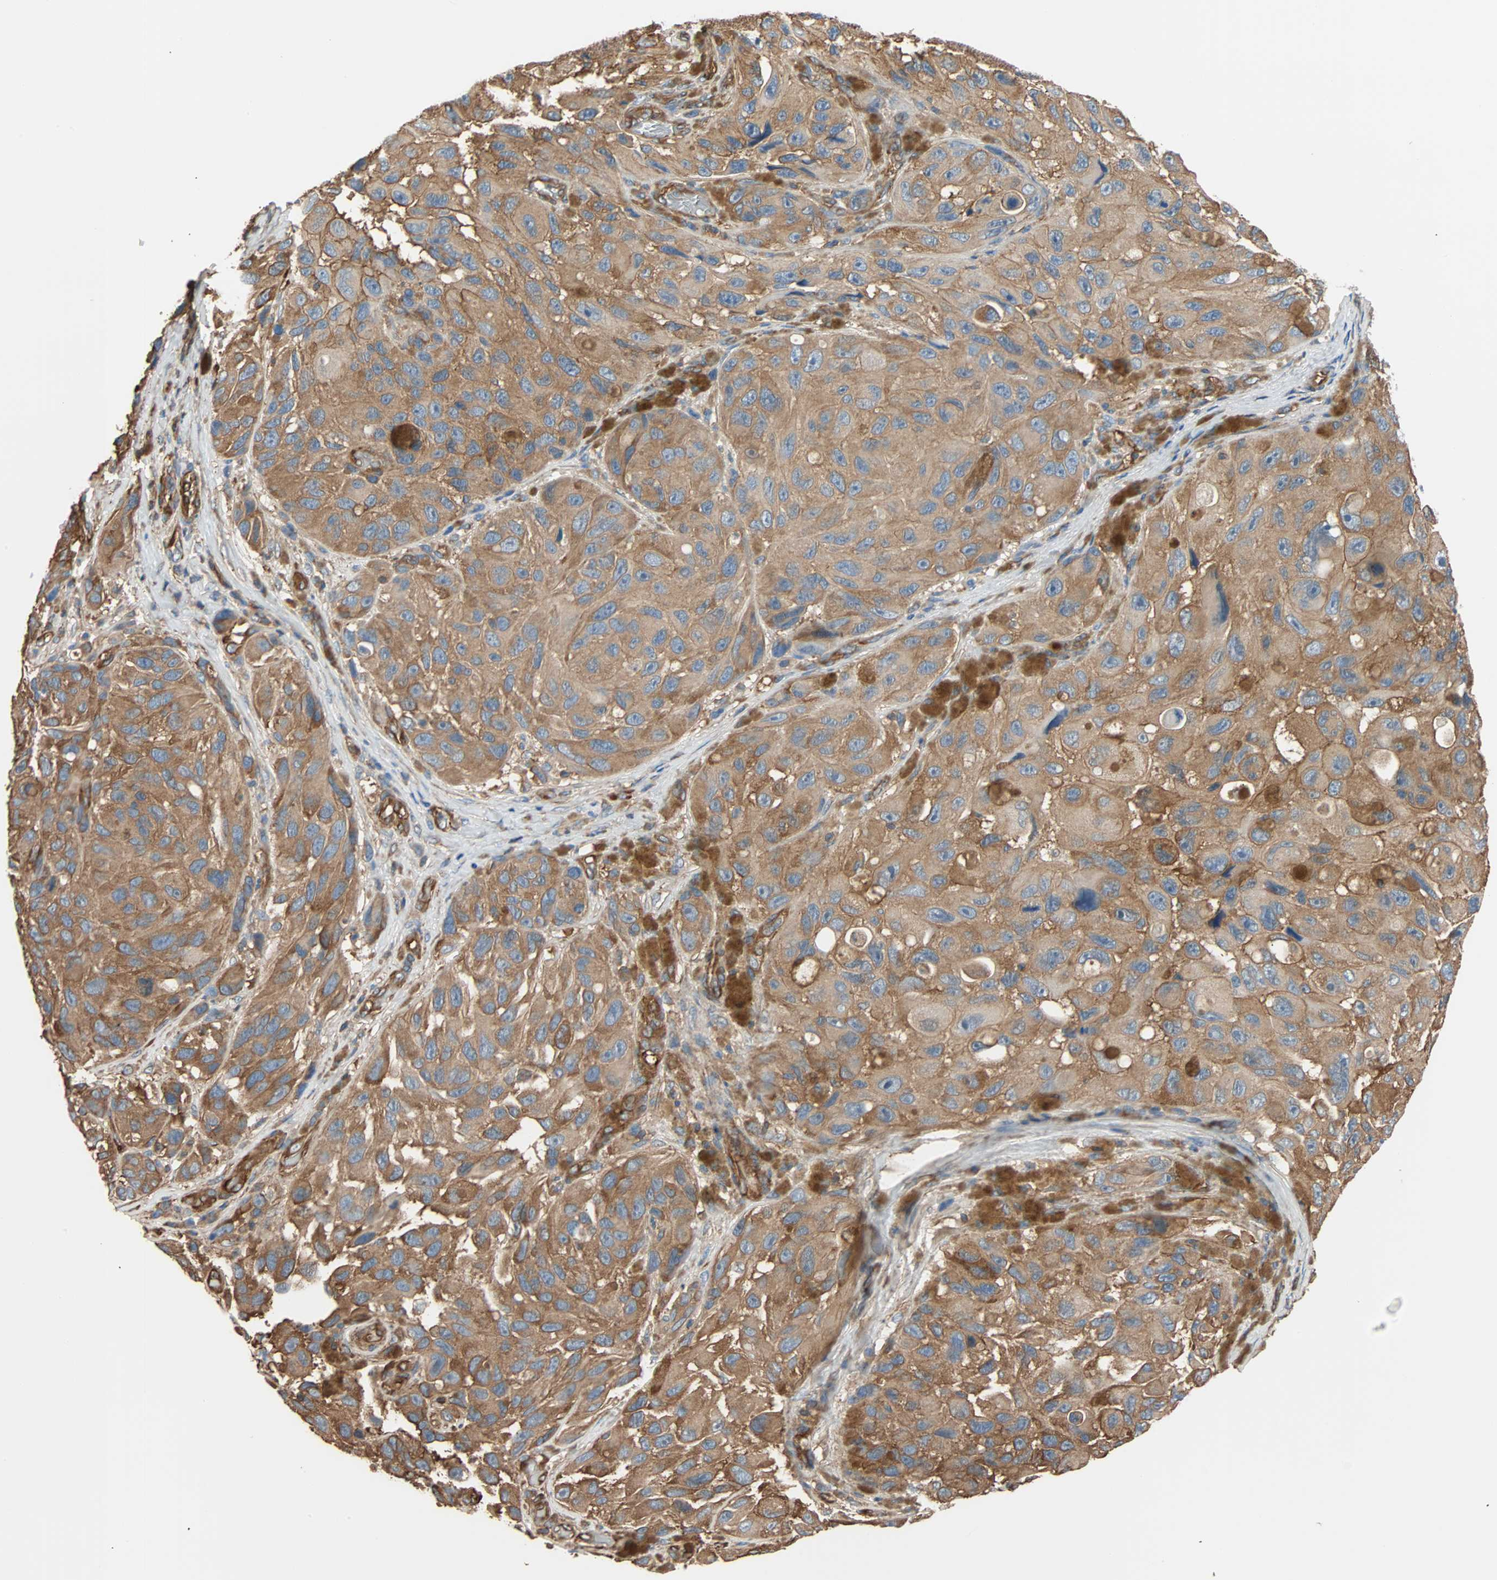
{"staining": {"intensity": "moderate", "quantity": ">75%", "location": "cytoplasmic/membranous"}, "tissue": "melanoma", "cell_type": "Tumor cells", "image_type": "cancer", "snomed": [{"axis": "morphology", "description": "Malignant melanoma, NOS"}, {"axis": "topography", "description": "Skin"}], "caption": "Moderate cytoplasmic/membranous staining is present in about >75% of tumor cells in melanoma.", "gene": "GALNT10", "patient": {"sex": "female", "age": 73}}